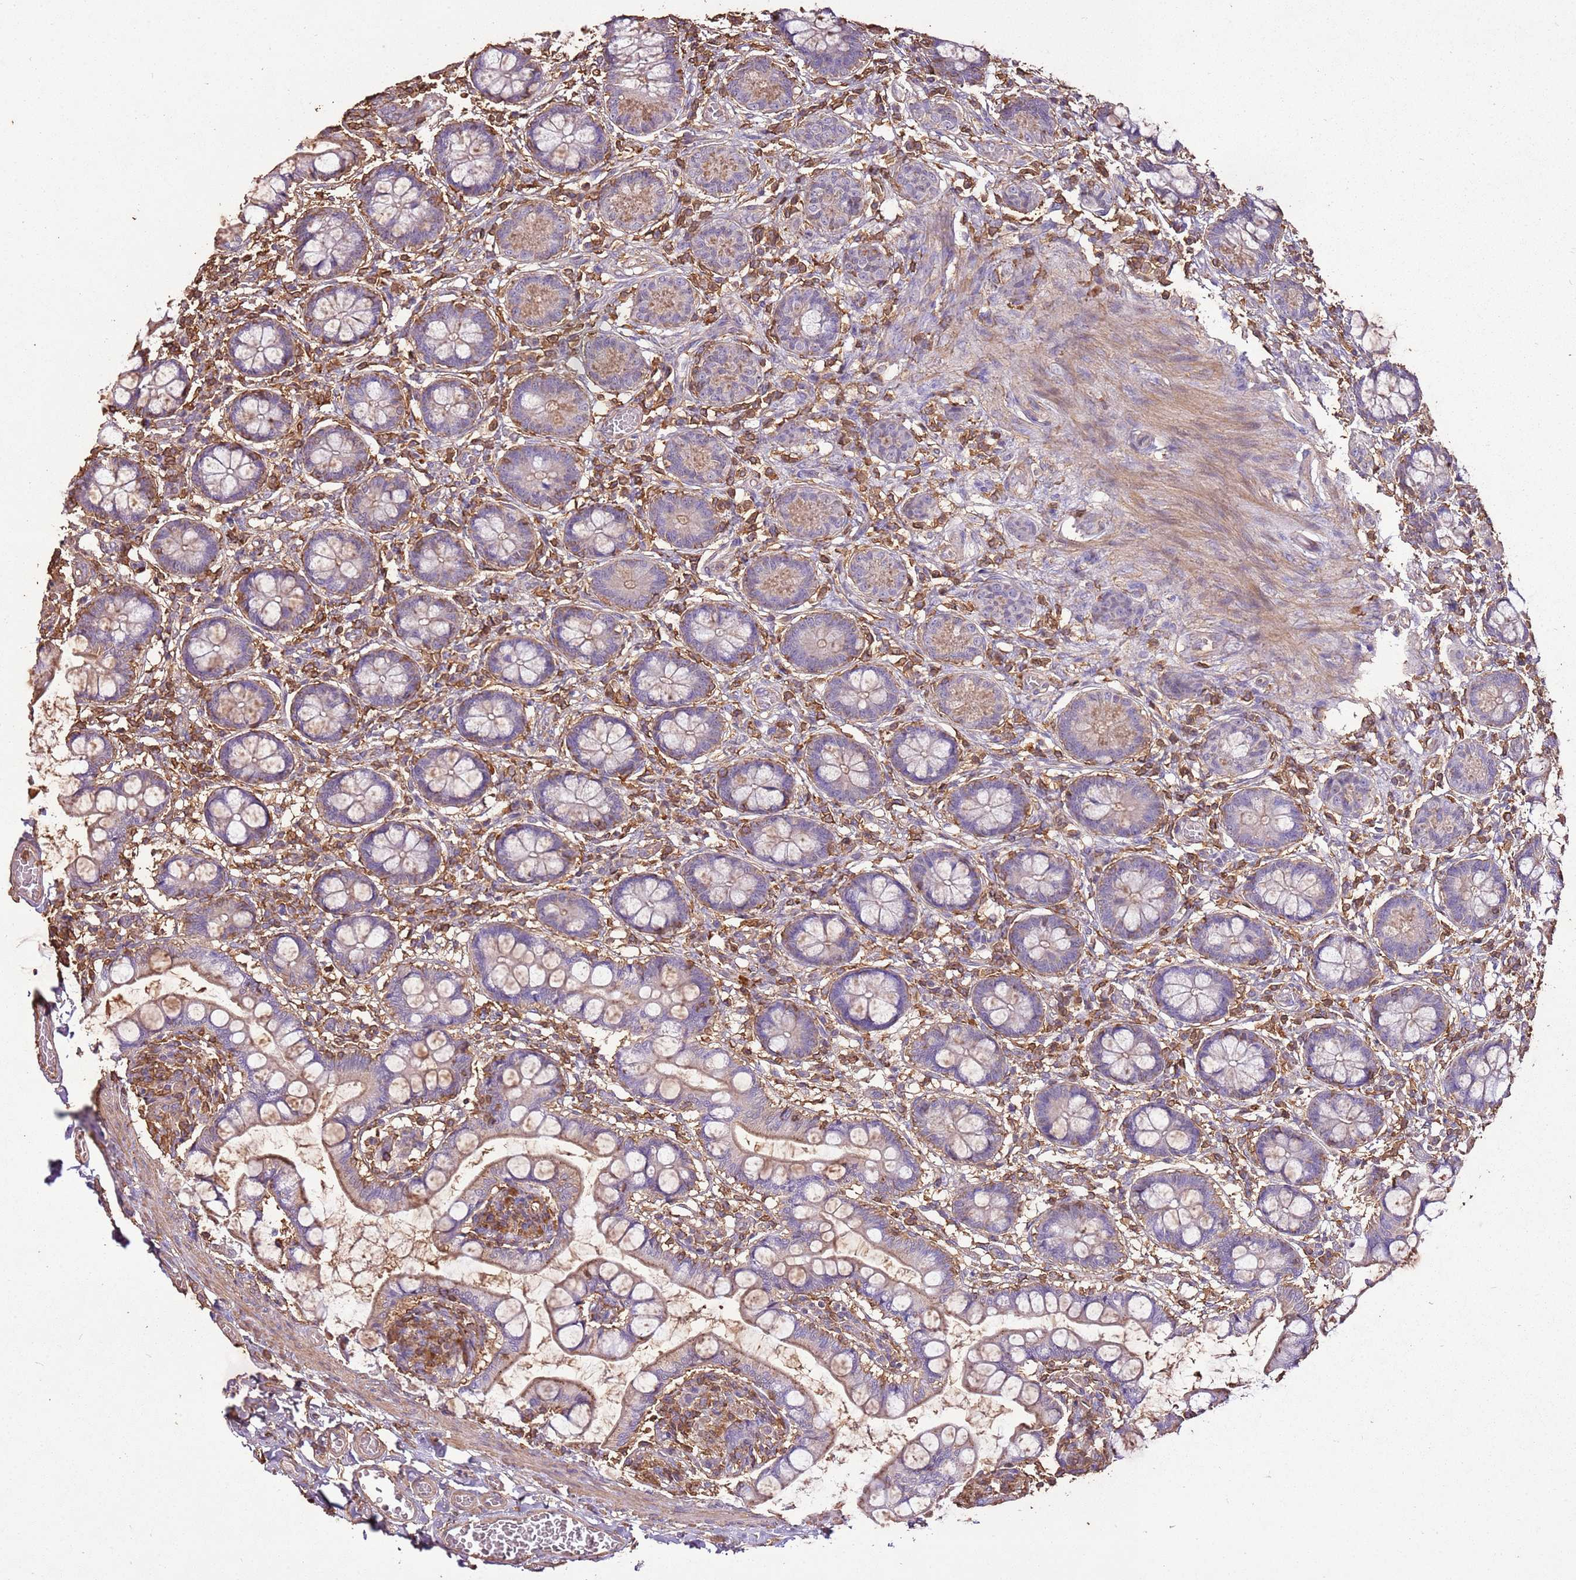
{"staining": {"intensity": "moderate", "quantity": "25%-75%", "location": "cytoplasmic/membranous"}, "tissue": "small intestine", "cell_type": "Glandular cells", "image_type": "normal", "snomed": [{"axis": "morphology", "description": "Normal tissue, NOS"}, {"axis": "topography", "description": "Small intestine"}], "caption": "Brown immunohistochemical staining in normal human small intestine exhibits moderate cytoplasmic/membranous positivity in about 25%-75% of glandular cells.", "gene": "ARL10", "patient": {"sex": "male", "age": 52}}